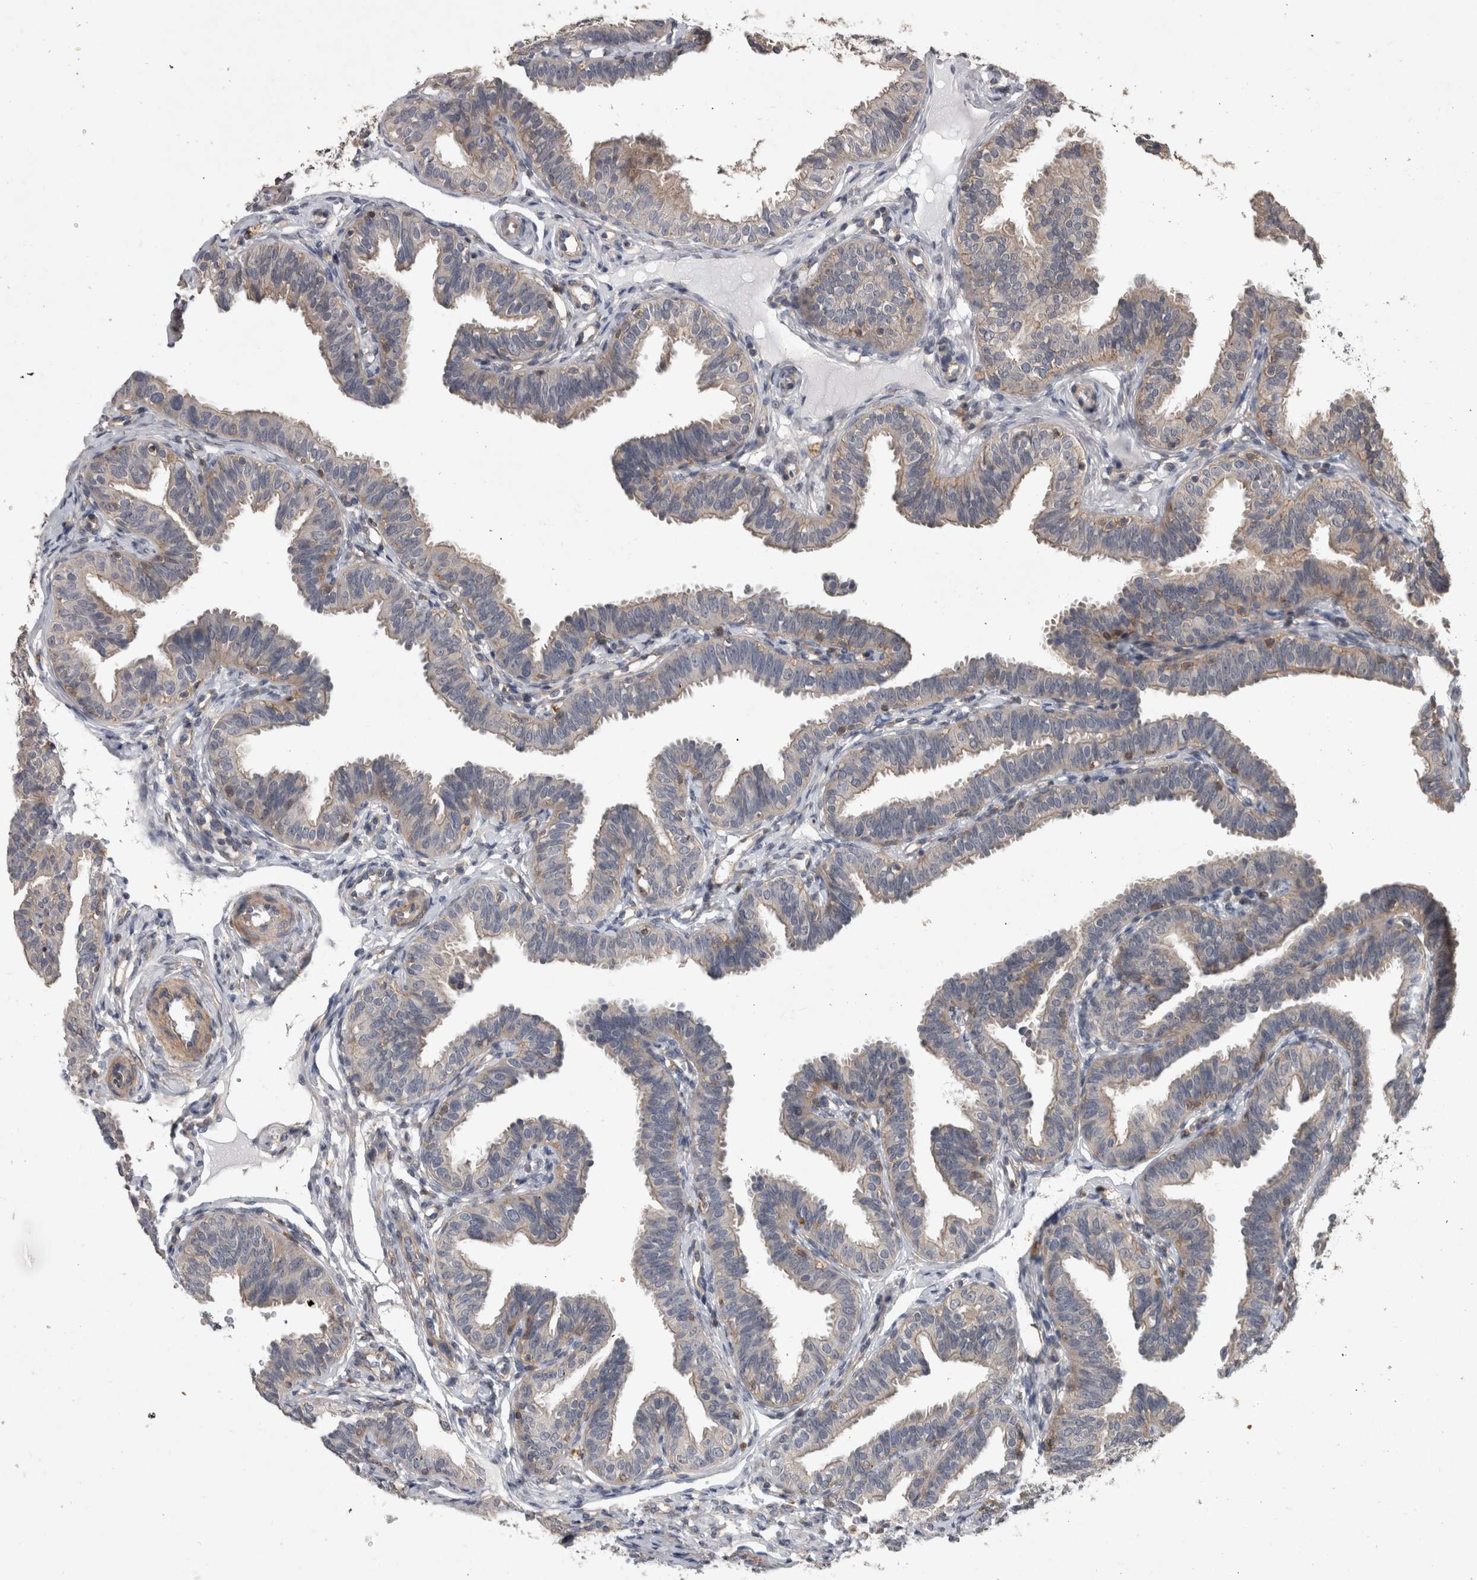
{"staining": {"intensity": "negative", "quantity": "none", "location": "none"}, "tissue": "fallopian tube", "cell_type": "Glandular cells", "image_type": "normal", "snomed": [{"axis": "morphology", "description": "Normal tissue, NOS"}, {"axis": "topography", "description": "Fallopian tube"}], "caption": "DAB (3,3'-diaminobenzidine) immunohistochemical staining of benign fallopian tube shows no significant staining in glandular cells.", "gene": "SPATA48", "patient": {"sex": "female", "age": 35}}